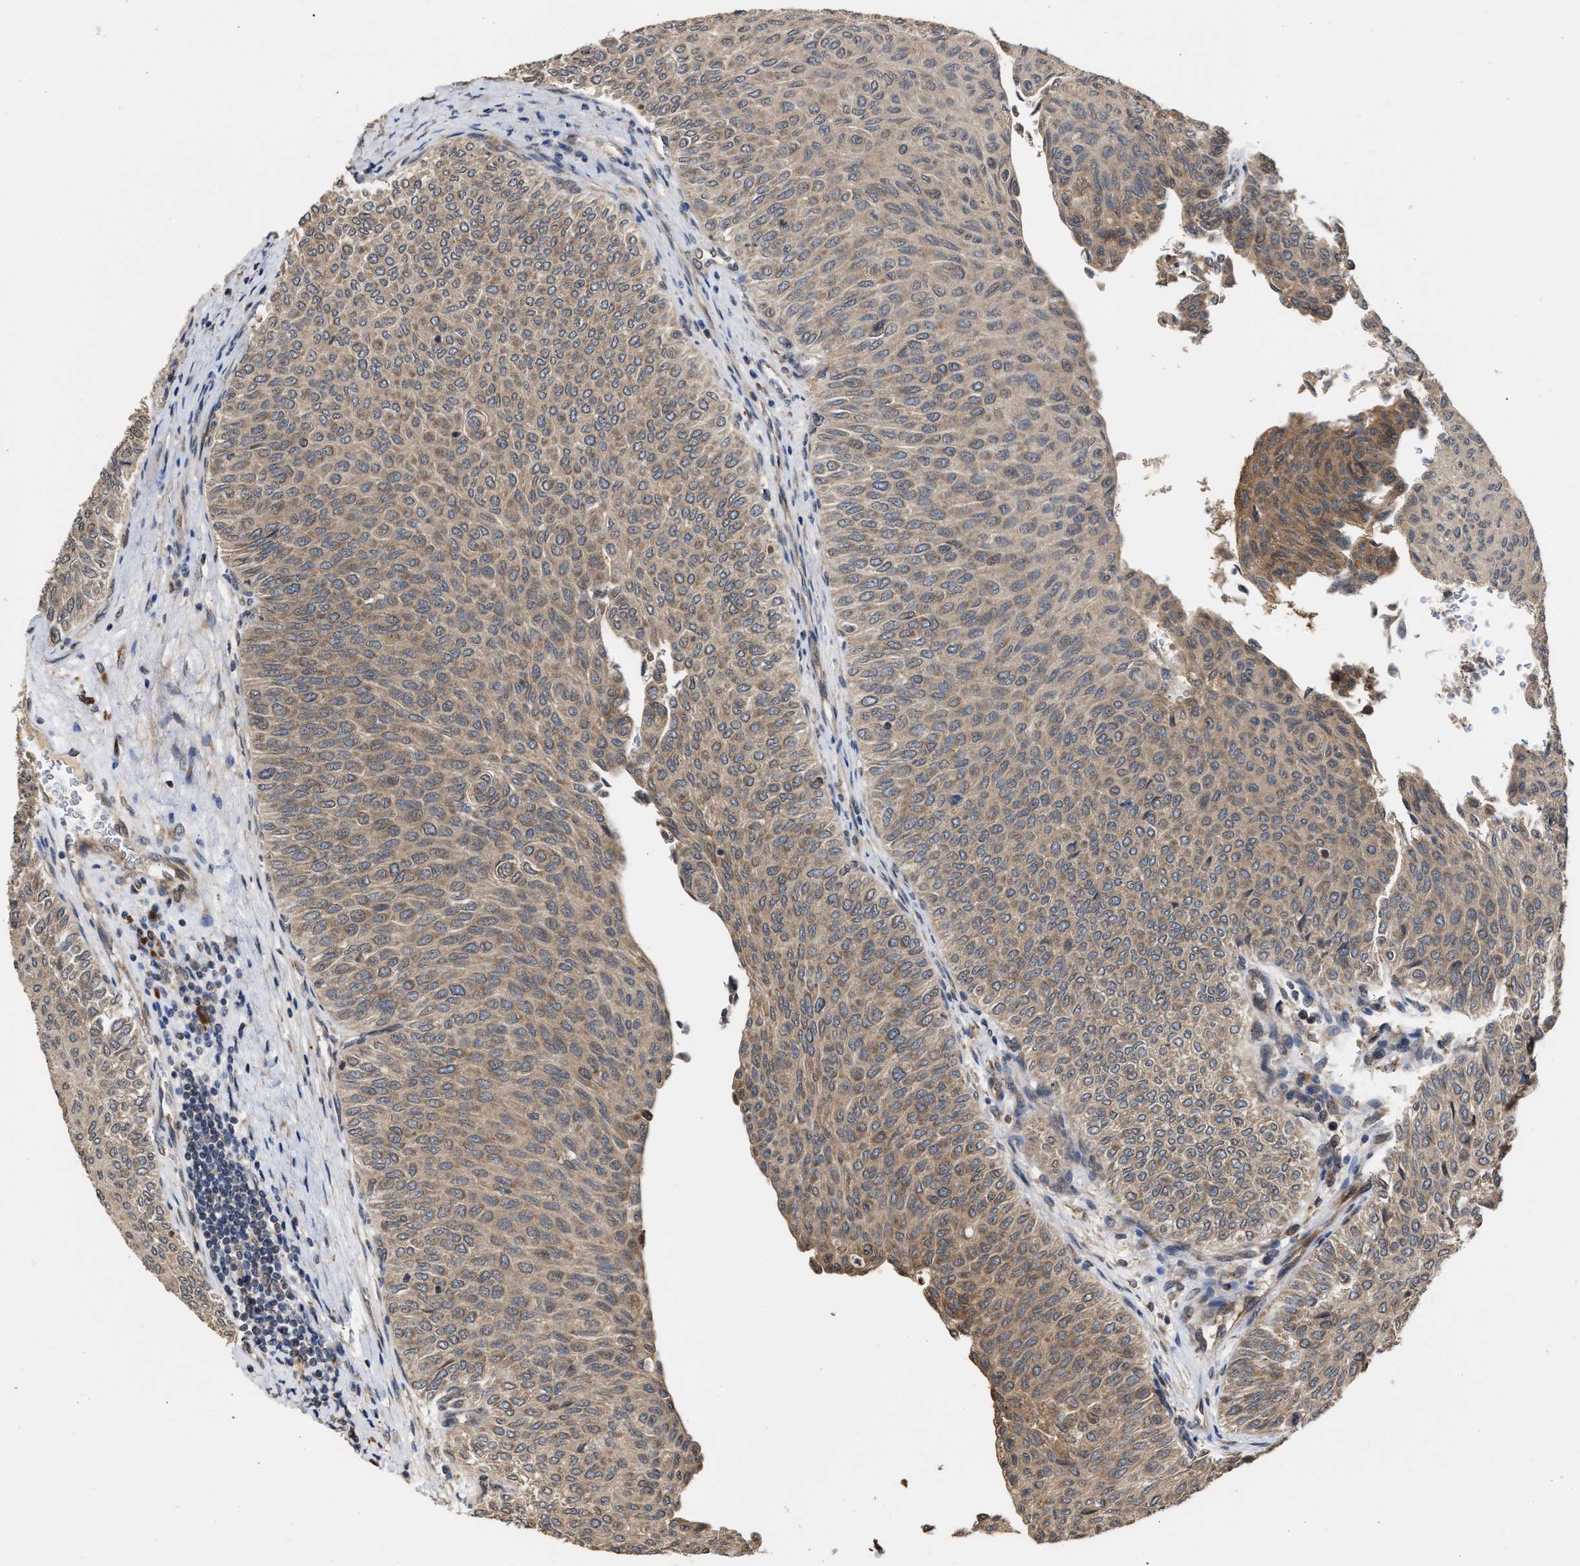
{"staining": {"intensity": "moderate", "quantity": ">75%", "location": "cytoplasmic/membranous"}, "tissue": "urothelial cancer", "cell_type": "Tumor cells", "image_type": "cancer", "snomed": [{"axis": "morphology", "description": "Urothelial carcinoma, Low grade"}, {"axis": "topography", "description": "Urinary bladder"}], "caption": "Immunohistochemistry (IHC) staining of urothelial carcinoma (low-grade), which demonstrates medium levels of moderate cytoplasmic/membranous staining in about >75% of tumor cells indicating moderate cytoplasmic/membranous protein positivity. The staining was performed using DAB (3,3'-diaminobenzidine) (brown) for protein detection and nuclei were counterstained in hematoxylin (blue).", "gene": "SAR1A", "patient": {"sex": "male", "age": 78}}